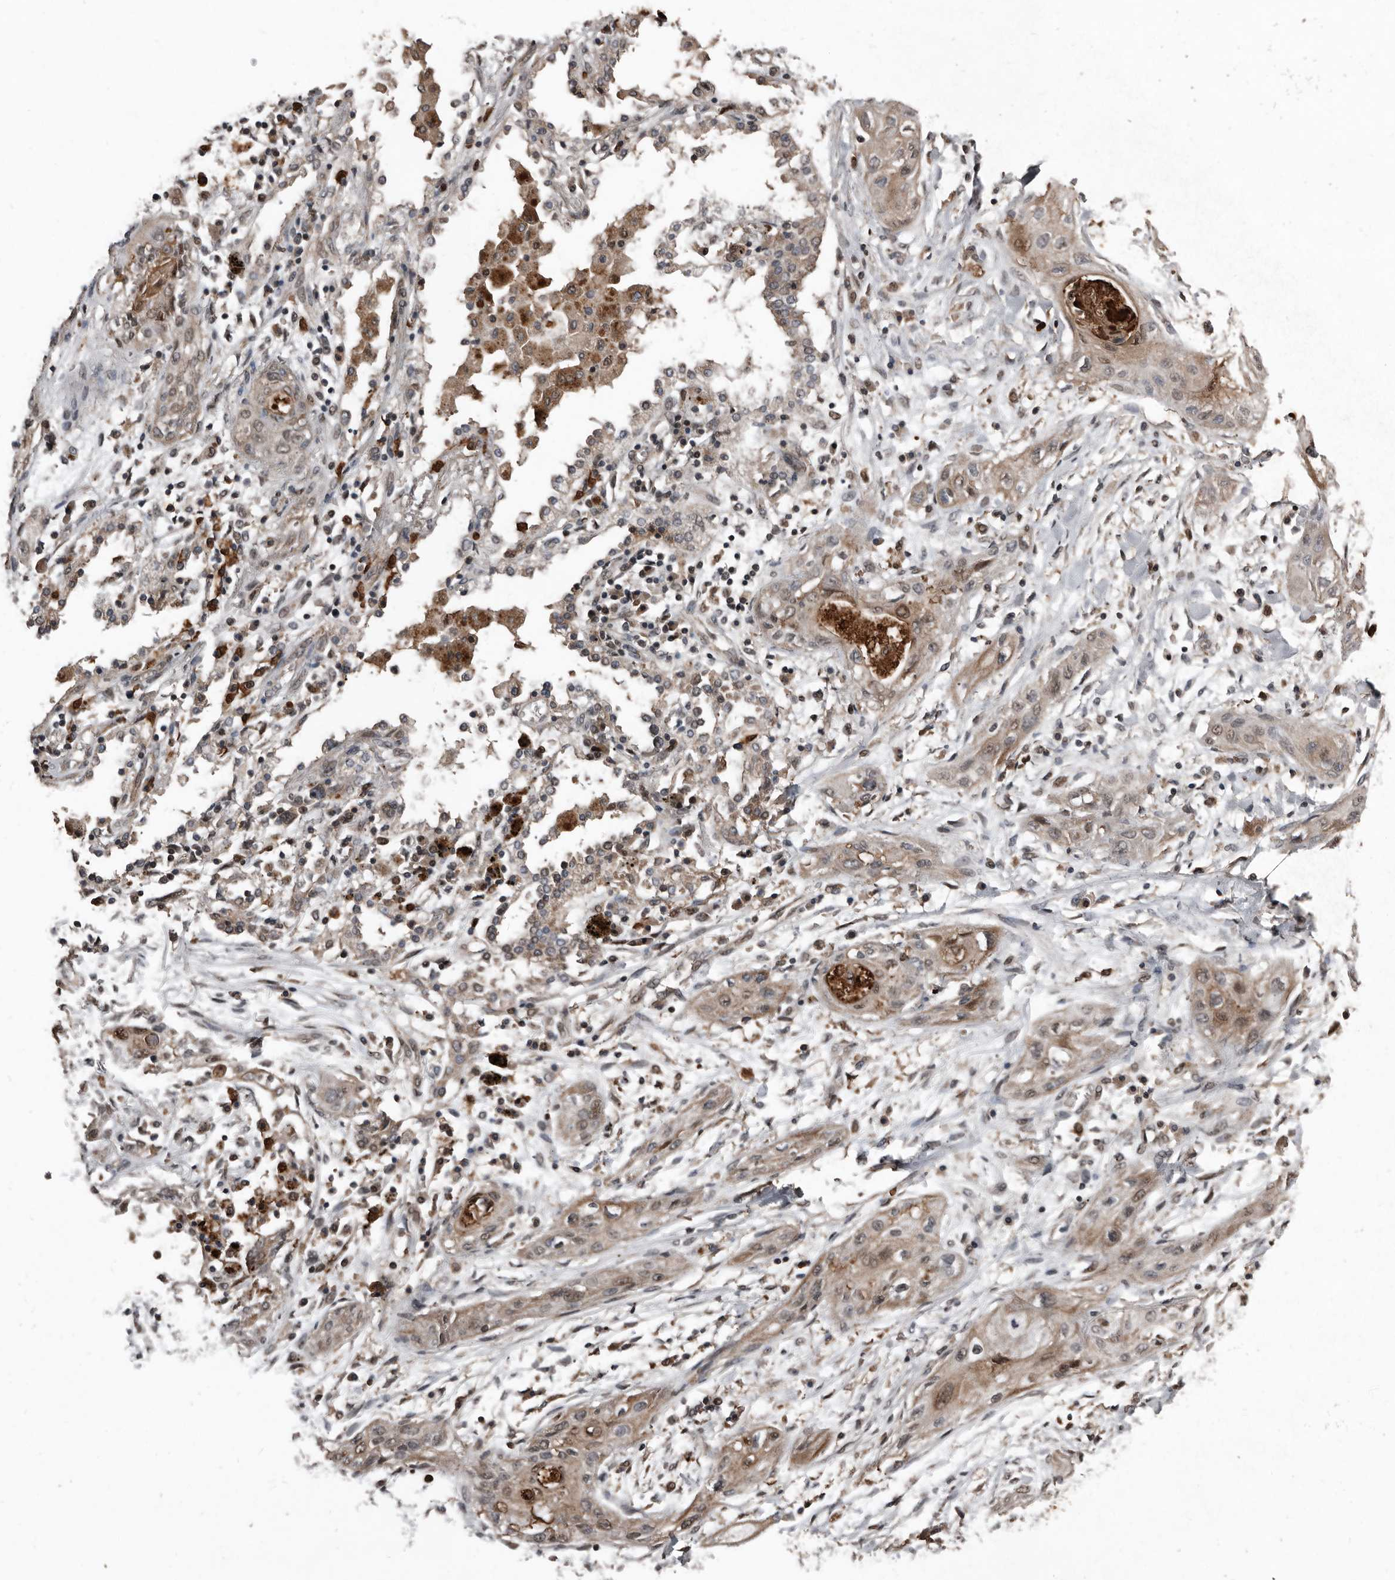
{"staining": {"intensity": "moderate", "quantity": ">75%", "location": "cytoplasmic/membranous,nuclear"}, "tissue": "lung cancer", "cell_type": "Tumor cells", "image_type": "cancer", "snomed": [{"axis": "morphology", "description": "Squamous cell carcinoma, NOS"}, {"axis": "topography", "description": "Lung"}], "caption": "Tumor cells reveal medium levels of moderate cytoplasmic/membranous and nuclear positivity in about >75% of cells in lung squamous cell carcinoma. (Brightfield microscopy of DAB IHC at high magnification).", "gene": "FSBP", "patient": {"sex": "female", "age": 47}}